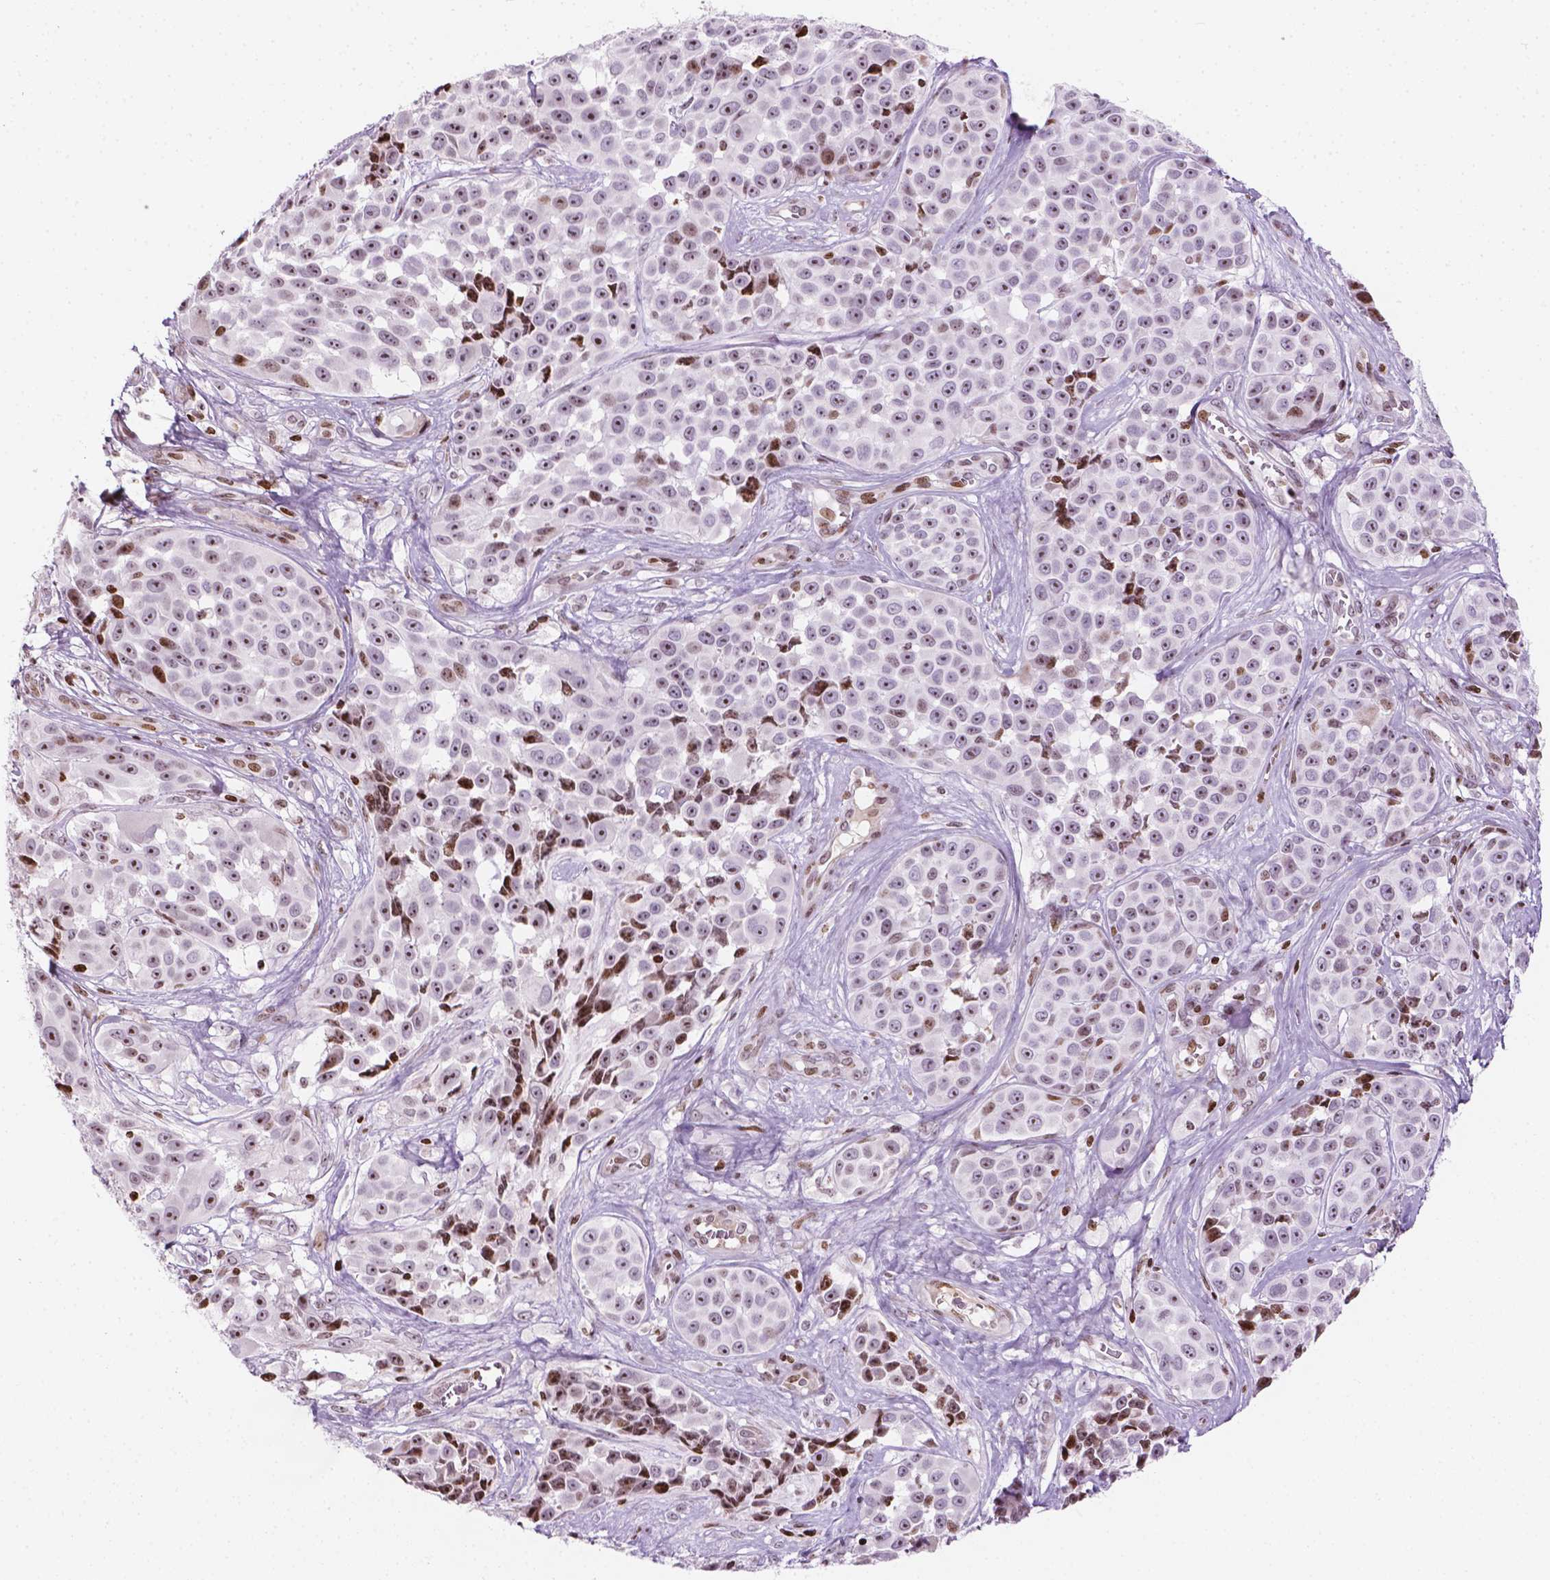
{"staining": {"intensity": "moderate", "quantity": "25%-75%", "location": "nuclear"}, "tissue": "melanoma", "cell_type": "Tumor cells", "image_type": "cancer", "snomed": [{"axis": "morphology", "description": "Malignant melanoma, NOS"}, {"axis": "topography", "description": "Skin"}], "caption": "Protein staining of melanoma tissue demonstrates moderate nuclear staining in approximately 25%-75% of tumor cells.", "gene": "PIP4K2A", "patient": {"sex": "female", "age": 88}}